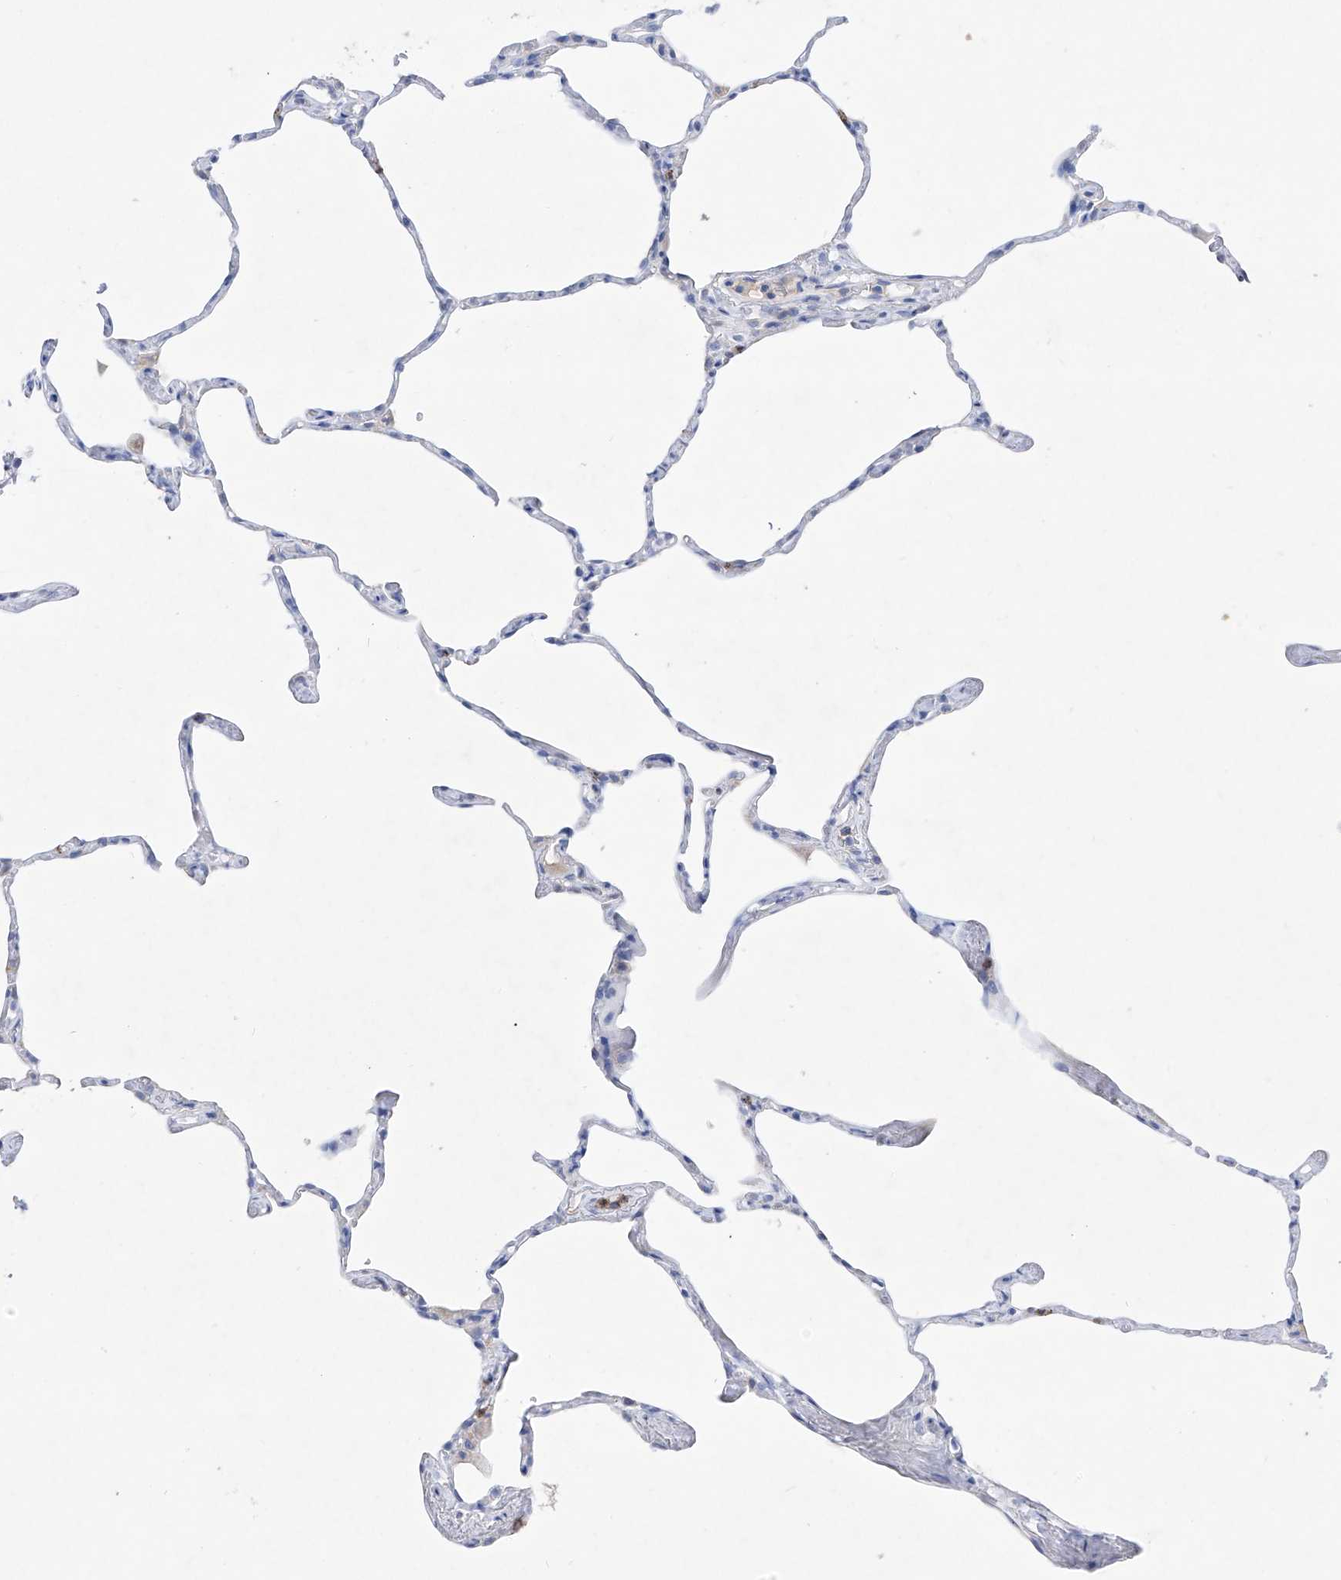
{"staining": {"intensity": "negative", "quantity": "none", "location": "none"}, "tissue": "lung", "cell_type": "Alveolar cells", "image_type": "normal", "snomed": [{"axis": "morphology", "description": "Normal tissue, NOS"}, {"axis": "topography", "description": "Lung"}], "caption": "This is a micrograph of immunohistochemistry (IHC) staining of benign lung, which shows no expression in alveolar cells.", "gene": "TM7SF2", "patient": {"sex": "male", "age": 65}}